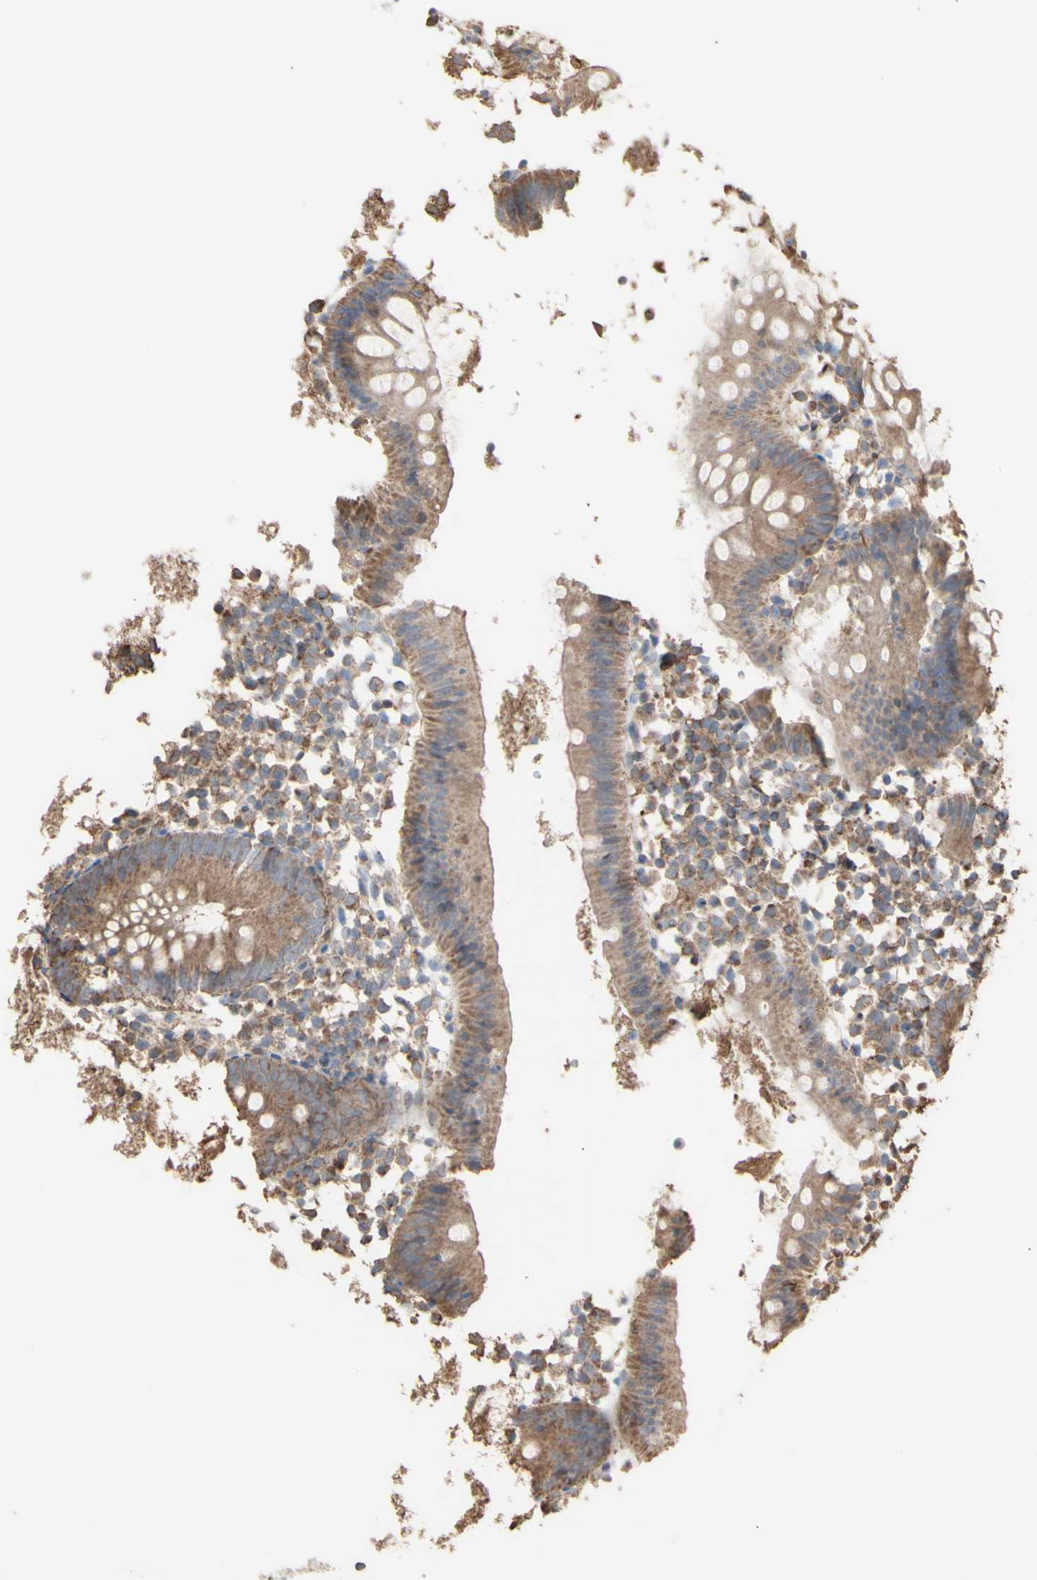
{"staining": {"intensity": "moderate", "quantity": ">75%", "location": "cytoplasmic/membranous"}, "tissue": "appendix", "cell_type": "Glandular cells", "image_type": "normal", "snomed": [{"axis": "morphology", "description": "Normal tissue, NOS"}, {"axis": "topography", "description": "Appendix"}], "caption": "DAB immunohistochemical staining of unremarkable human appendix demonstrates moderate cytoplasmic/membranous protein positivity in about >75% of glandular cells.", "gene": "ALDH9A1", "patient": {"sex": "female", "age": 20}}